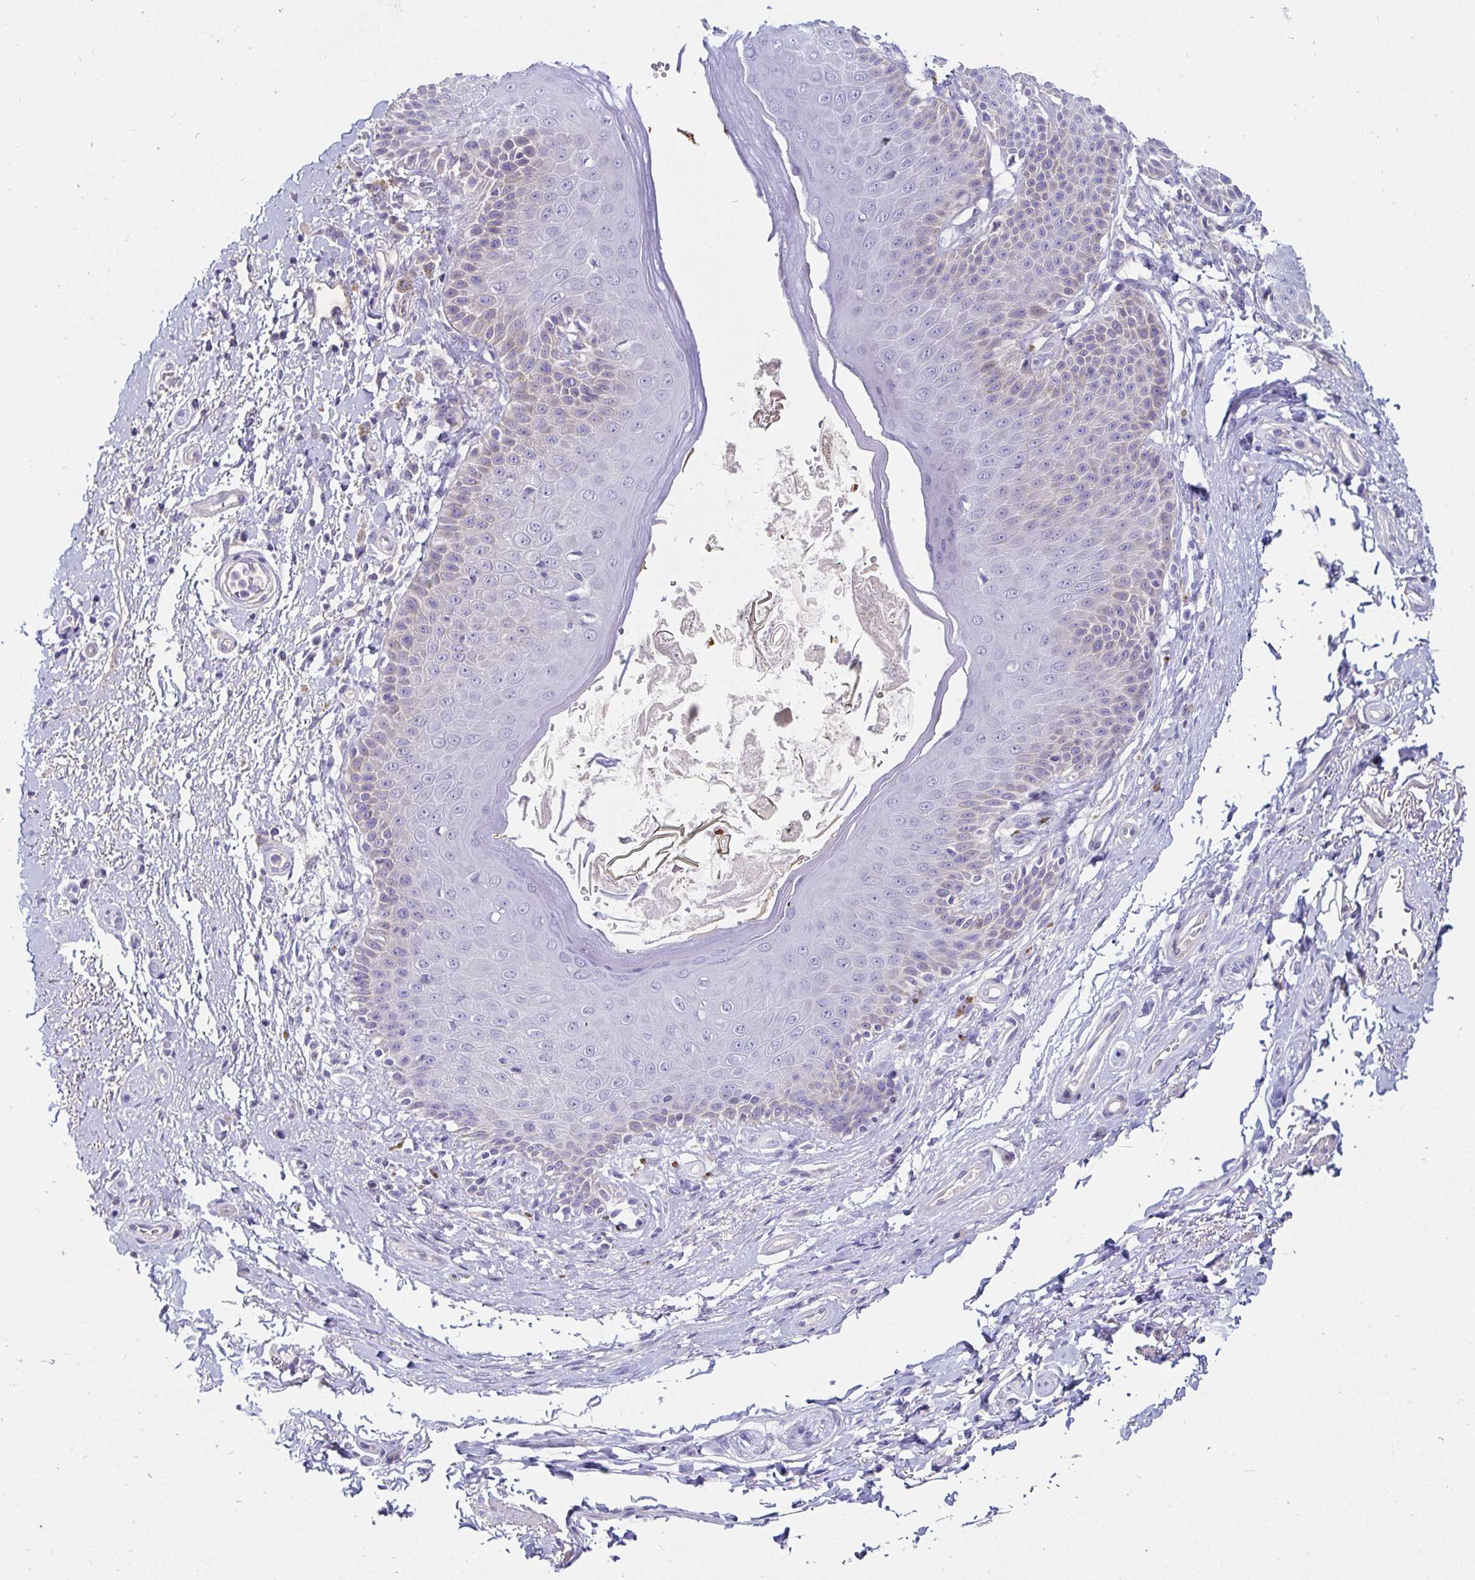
{"staining": {"intensity": "negative", "quantity": "none", "location": "none"}, "tissue": "adipose tissue", "cell_type": "Adipocytes", "image_type": "normal", "snomed": [{"axis": "morphology", "description": "Normal tissue, NOS"}, {"axis": "topography", "description": "Peripheral nerve tissue"}], "caption": "Human adipose tissue stained for a protein using IHC shows no staining in adipocytes.", "gene": "C4orf17", "patient": {"sex": "male", "age": 51}}